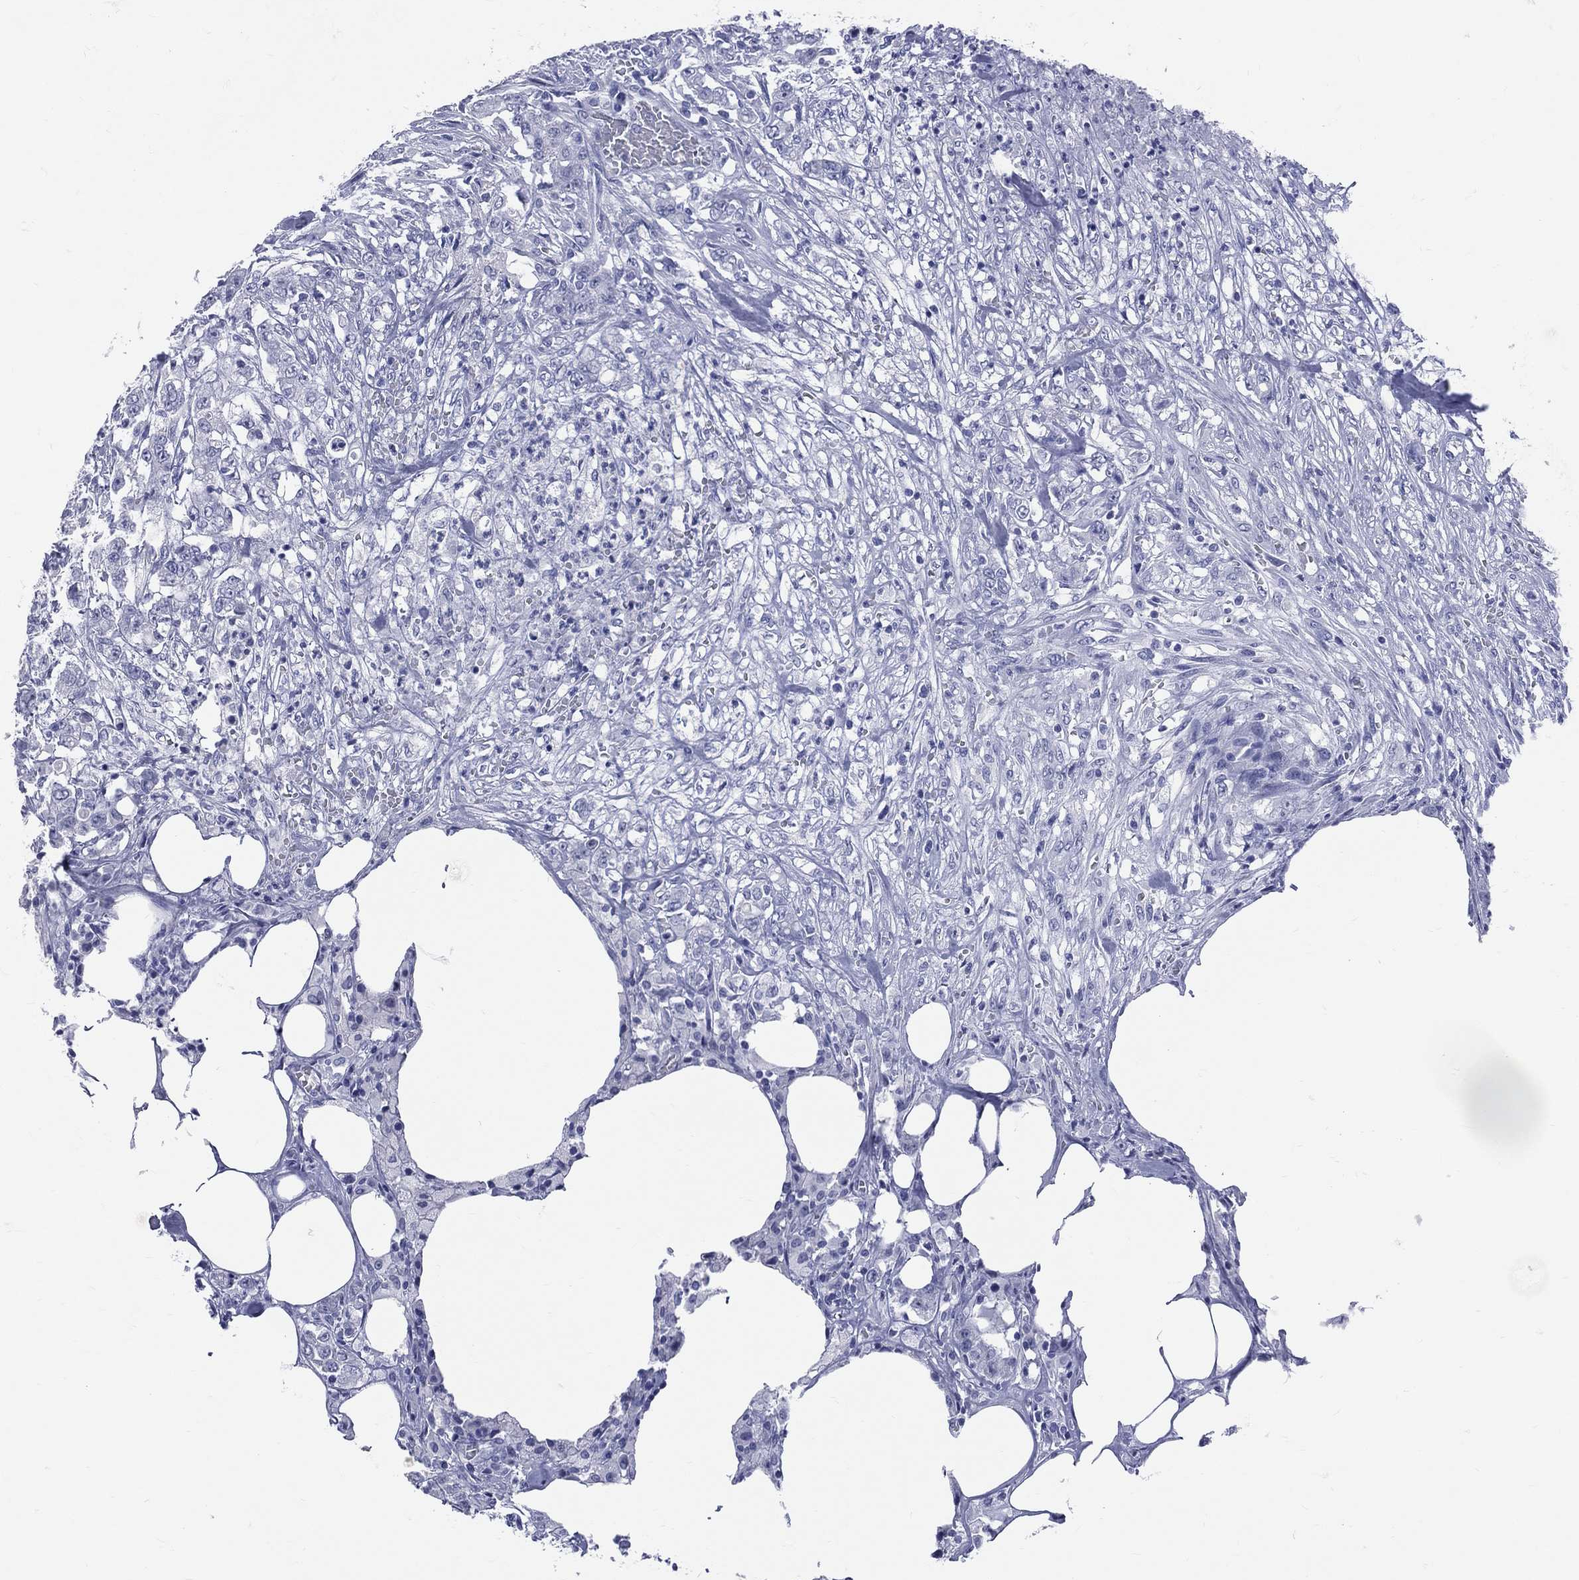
{"staining": {"intensity": "negative", "quantity": "none", "location": "none"}, "tissue": "colorectal cancer", "cell_type": "Tumor cells", "image_type": "cancer", "snomed": [{"axis": "morphology", "description": "Adenocarcinoma, NOS"}, {"axis": "topography", "description": "Colon"}], "caption": "Tumor cells are negative for brown protein staining in adenocarcinoma (colorectal).", "gene": "CYLC1", "patient": {"sex": "female", "age": 48}}